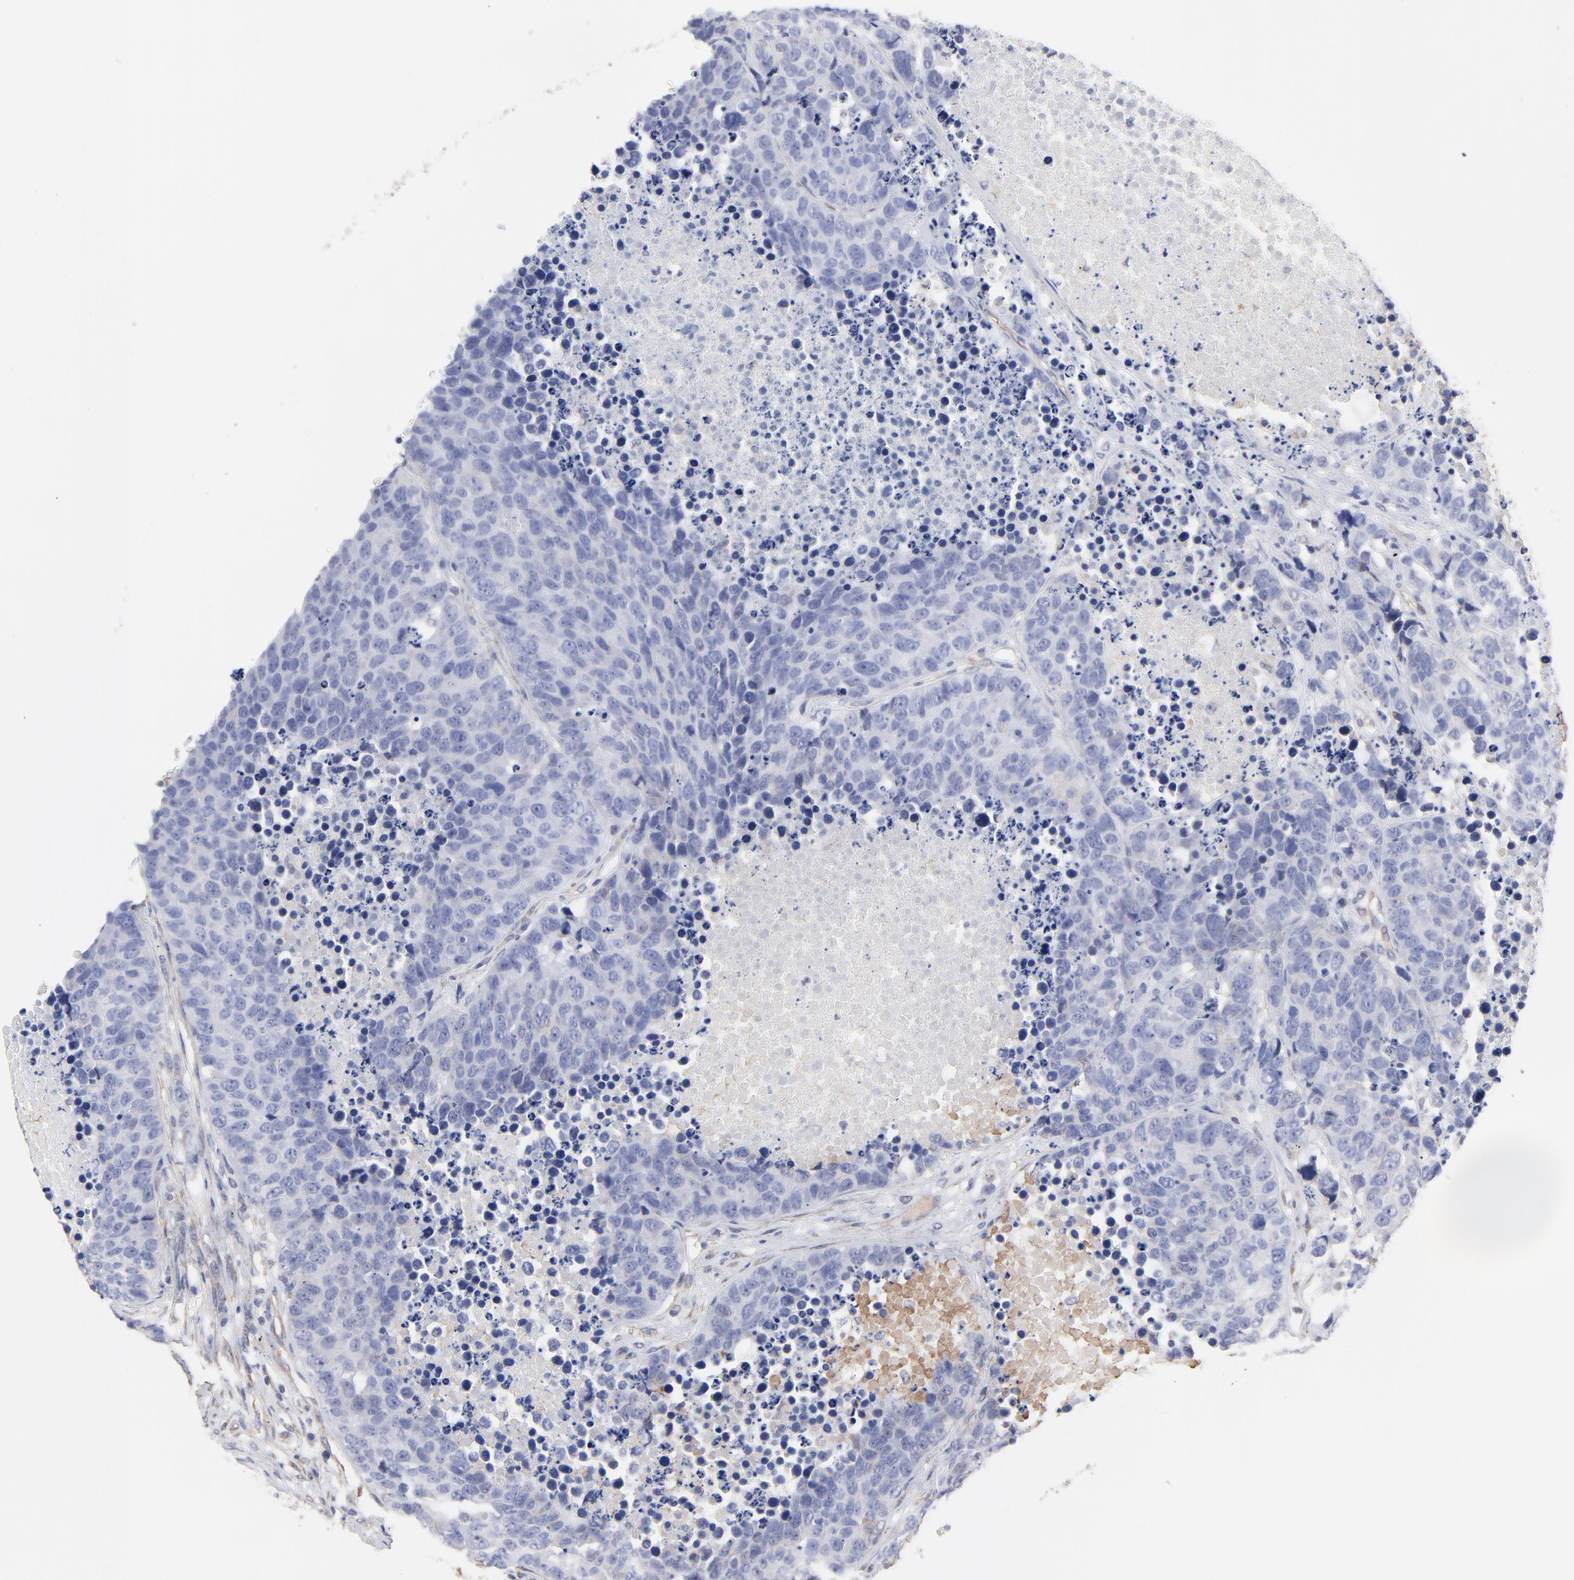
{"staining": {"intensity": "negative", "quantity": "none", "location": "none"}, "tissue": "carcinoid", "cell_type": "Tumor cells", "image_type": "cancer", "snomed": [{"axis": "morphology", "description": "Carcinoid, malignant, NOS"}, {"axis": "topography", "description": "Lung"}], "caption": "High magnification brightfield microscopy of malignant carcinoid stained with DAB (brown) and counterstained with hematoxylin (blue): tumor cells show no significant expression. (Brightfield microscopy of DAB immunohistochemistry (IHC) at high magnification).", "gene": "LRCH2", "patient": {"sex": "male", "age": 60}}